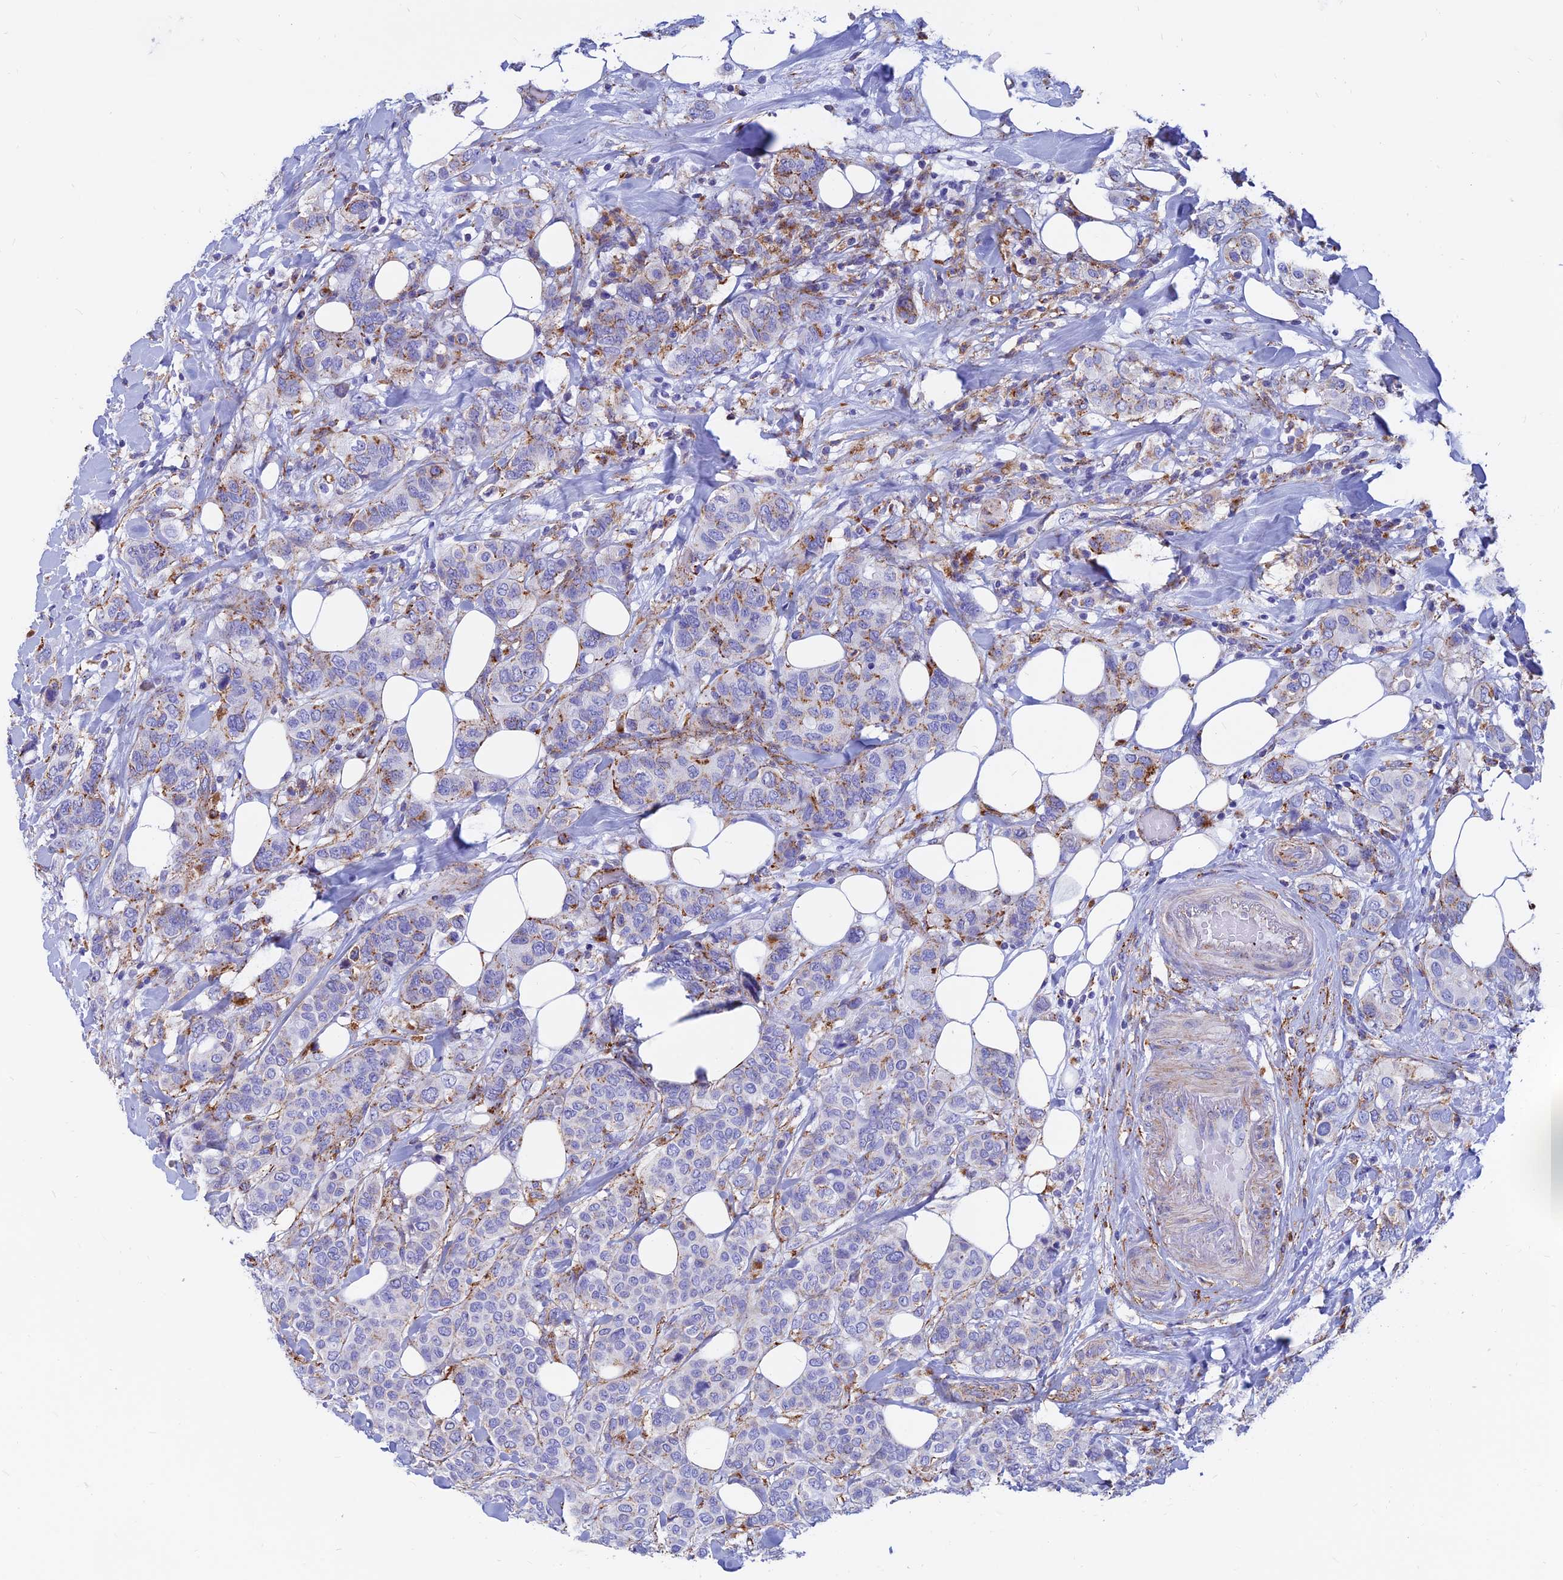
{"staining": {"intensity": "moderate", "quantity": "<25%", "location": "cytoplasmic/membranous"}, "tissue": "breast cancer", "cell_type": "Tumor cells", "image_type": "cancer", "snomed": [{"axis": "morphology", "description": "Lobular carcinoma"}, {"axis": "topography", "description": "Breast"}], "caption": "This histopathology image demonstrates immunohistochemistry (IHC) staining of lobular carcinoma (breast), with low moderate cytoplasmic/membranous expression in approximately <25% of tumor cells.", "gene": "SPNS1", "patient": {"sex": "female", "age": 51}}